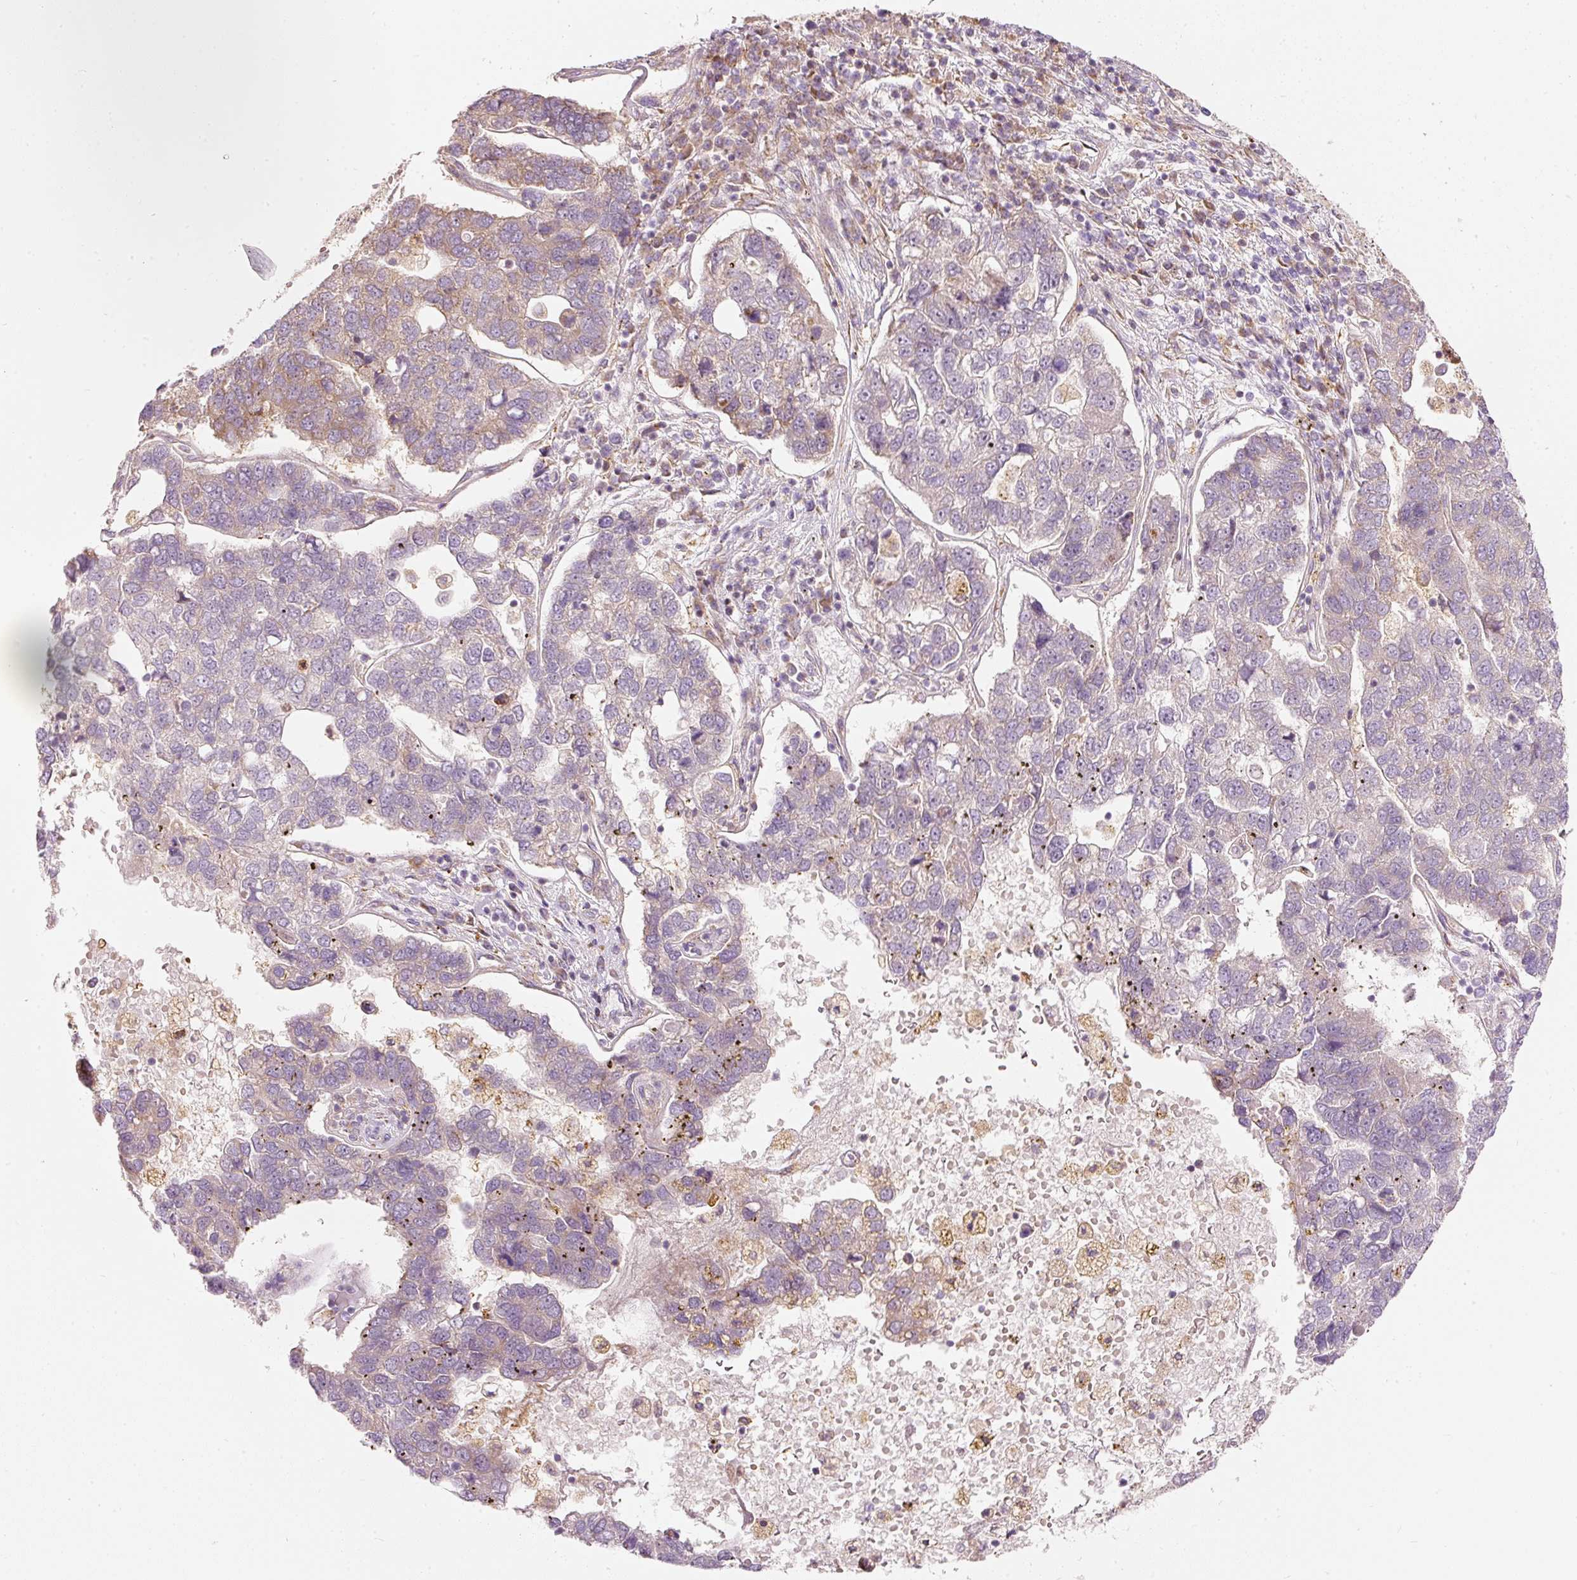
{"staining": {"intensity": "weak", "quantity": "25%-75%", "location": "cytoplasmic/membranous"}, "tissue": "pancreatic cancer", "cell_type": "Tumor cells", "image_type": "cancer", "snomed": [{"axis": "morphology", "description": "Adenocarcinoma, NOS"}, {"axis": "topography", "description": "Pancreas"}], "caption": "Immunohistochemical staining of human adenocarcinoma (pancreatic) displays weak cytoplasmic/membranous protein expression in about 25%-75% of tumor cells. Using DAB (3,3'-diaminobenzidine) (brown) and hematoxylin (blue) stains, captured at high magnification using brightfield microscopy.", "gene": "SNAPC5", "patient": {"sex": "female", "age": 61}}